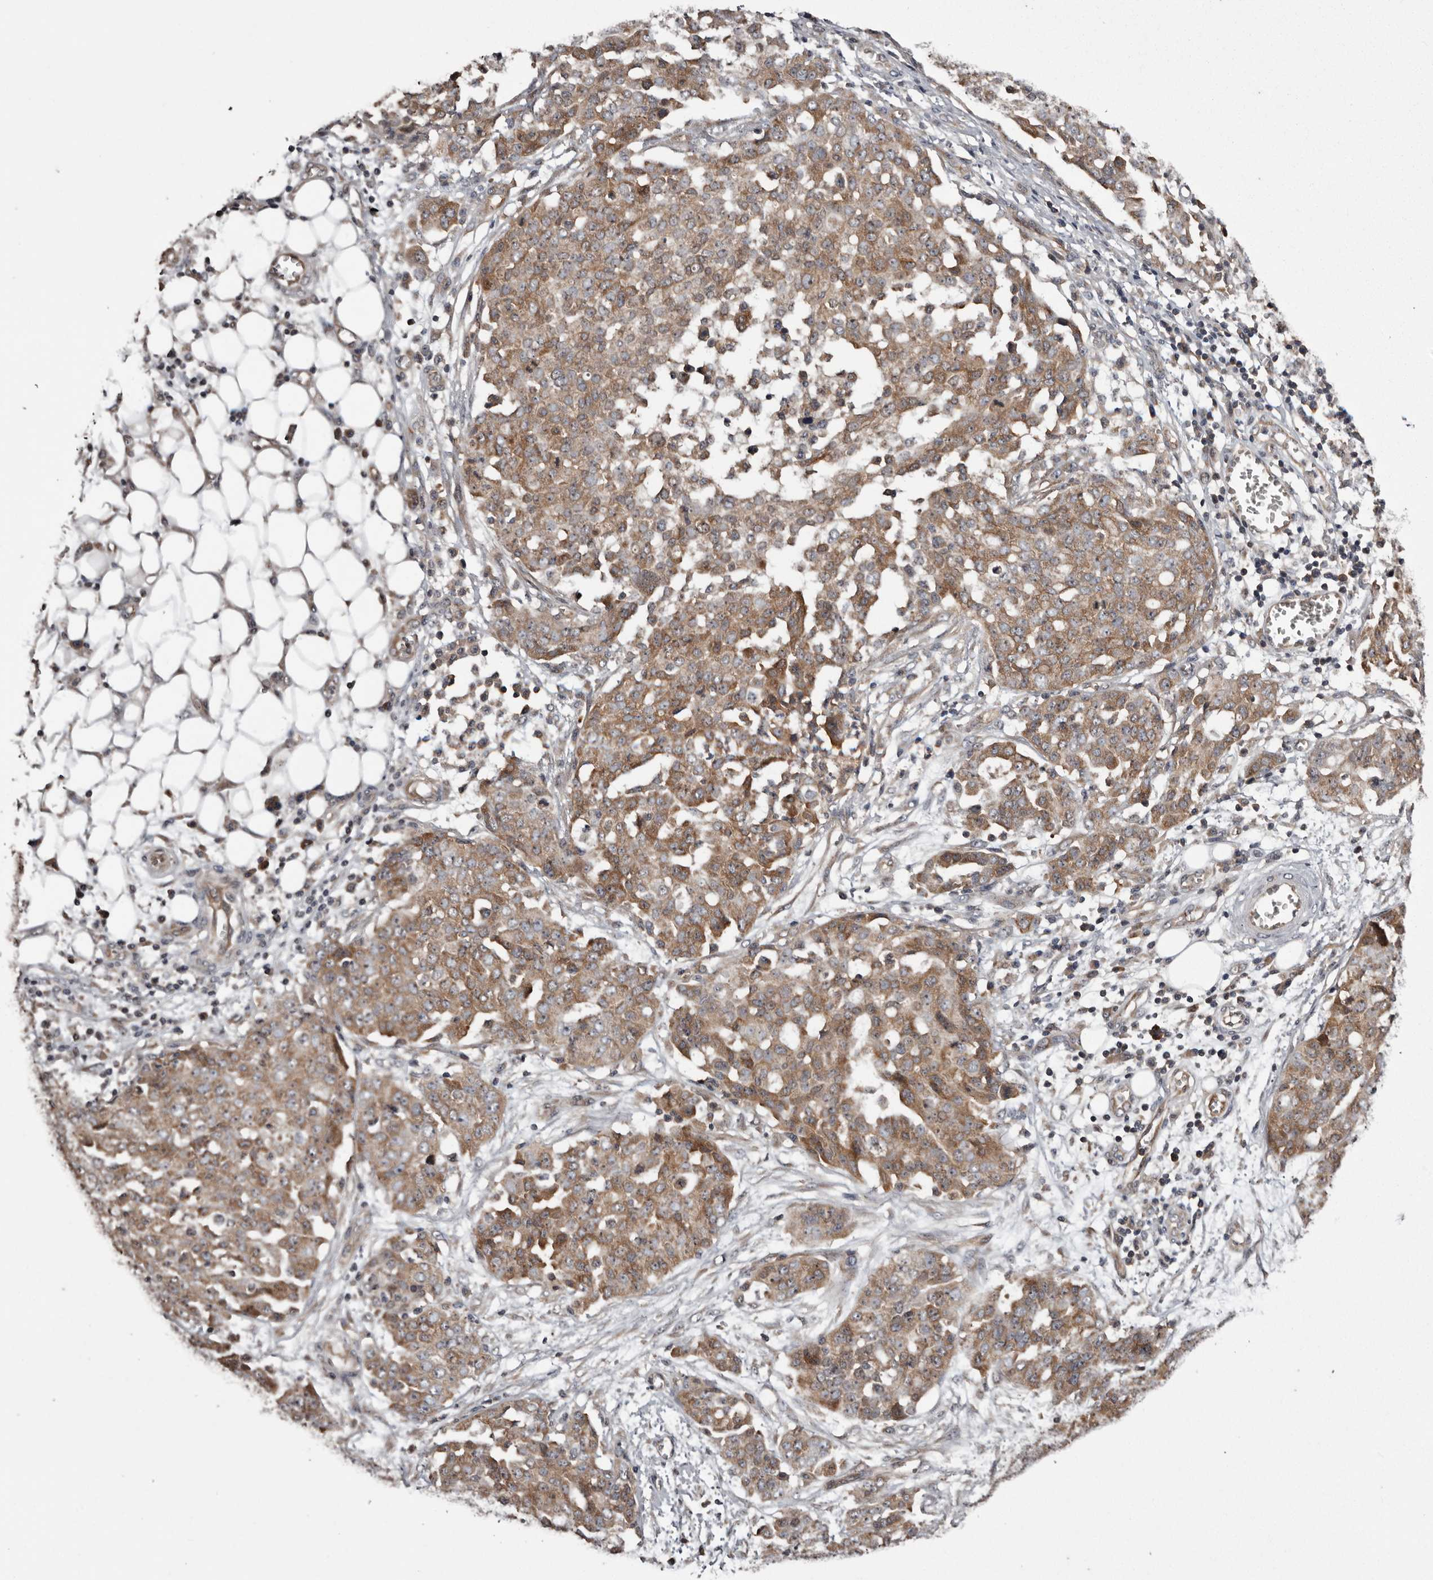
{"staining": {"intensity": "moderate", "quantity": ">75%", "location": "cytoplasmic/membranous"}, "tissue": "ovarian cancer", "cell_type": "Tumor cells", "image_type": "cancer", "snomed": [{"axis": "morphology", "description": "Cystadenocarcinoma, serous, NOS"}, {"axis": "topography", "description": "Soft tissue"}, {"axis": "topography", "description": "Ovary"}], "caption": "Protein expression analysis of serous cystadenocarcinoma (ovarian) displays moderate cytoplasmic/membranous expression in about >75% of tumor cells.", "gene": "DARS1", "patient": {"sex": "female", "age": 57}}